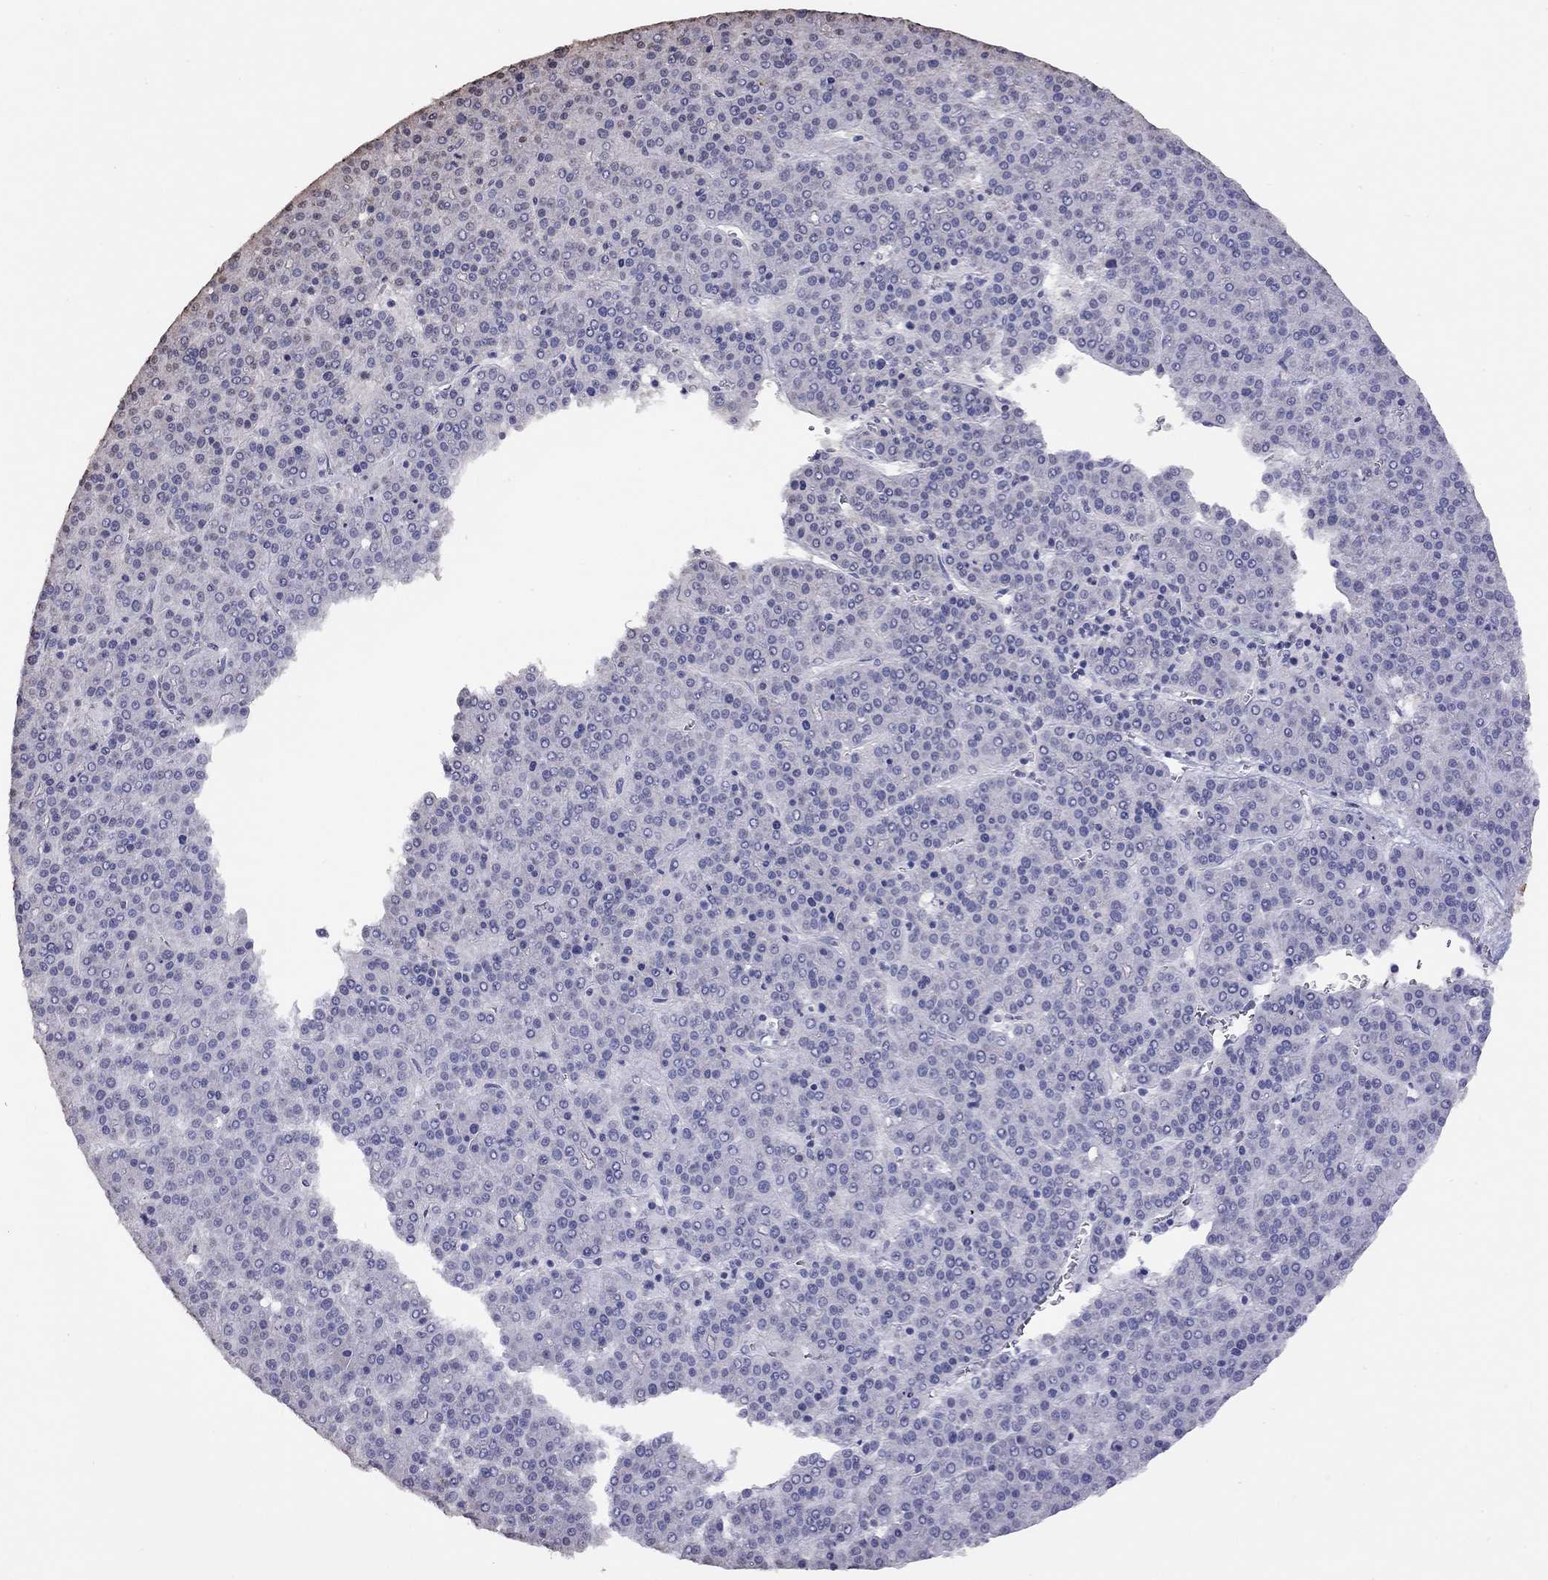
{"staining": {"intensity": "negative", "quantity": "none", "location": "none"}, "tissue": "liver cancer", "cell_type": "Tumor cells", "image_type": "cancer", "snomed": [{"axis": "morphology", "description": "Carcinoma, Hepatocellular, NOS"}, {"axis": "topography", "description": "Liver"}], "caption": "IHC of human liver cancer demonstrates no expression in tumor cells.", "gene": "SUN3", "patient": {"sex": "female", "age": 58}}